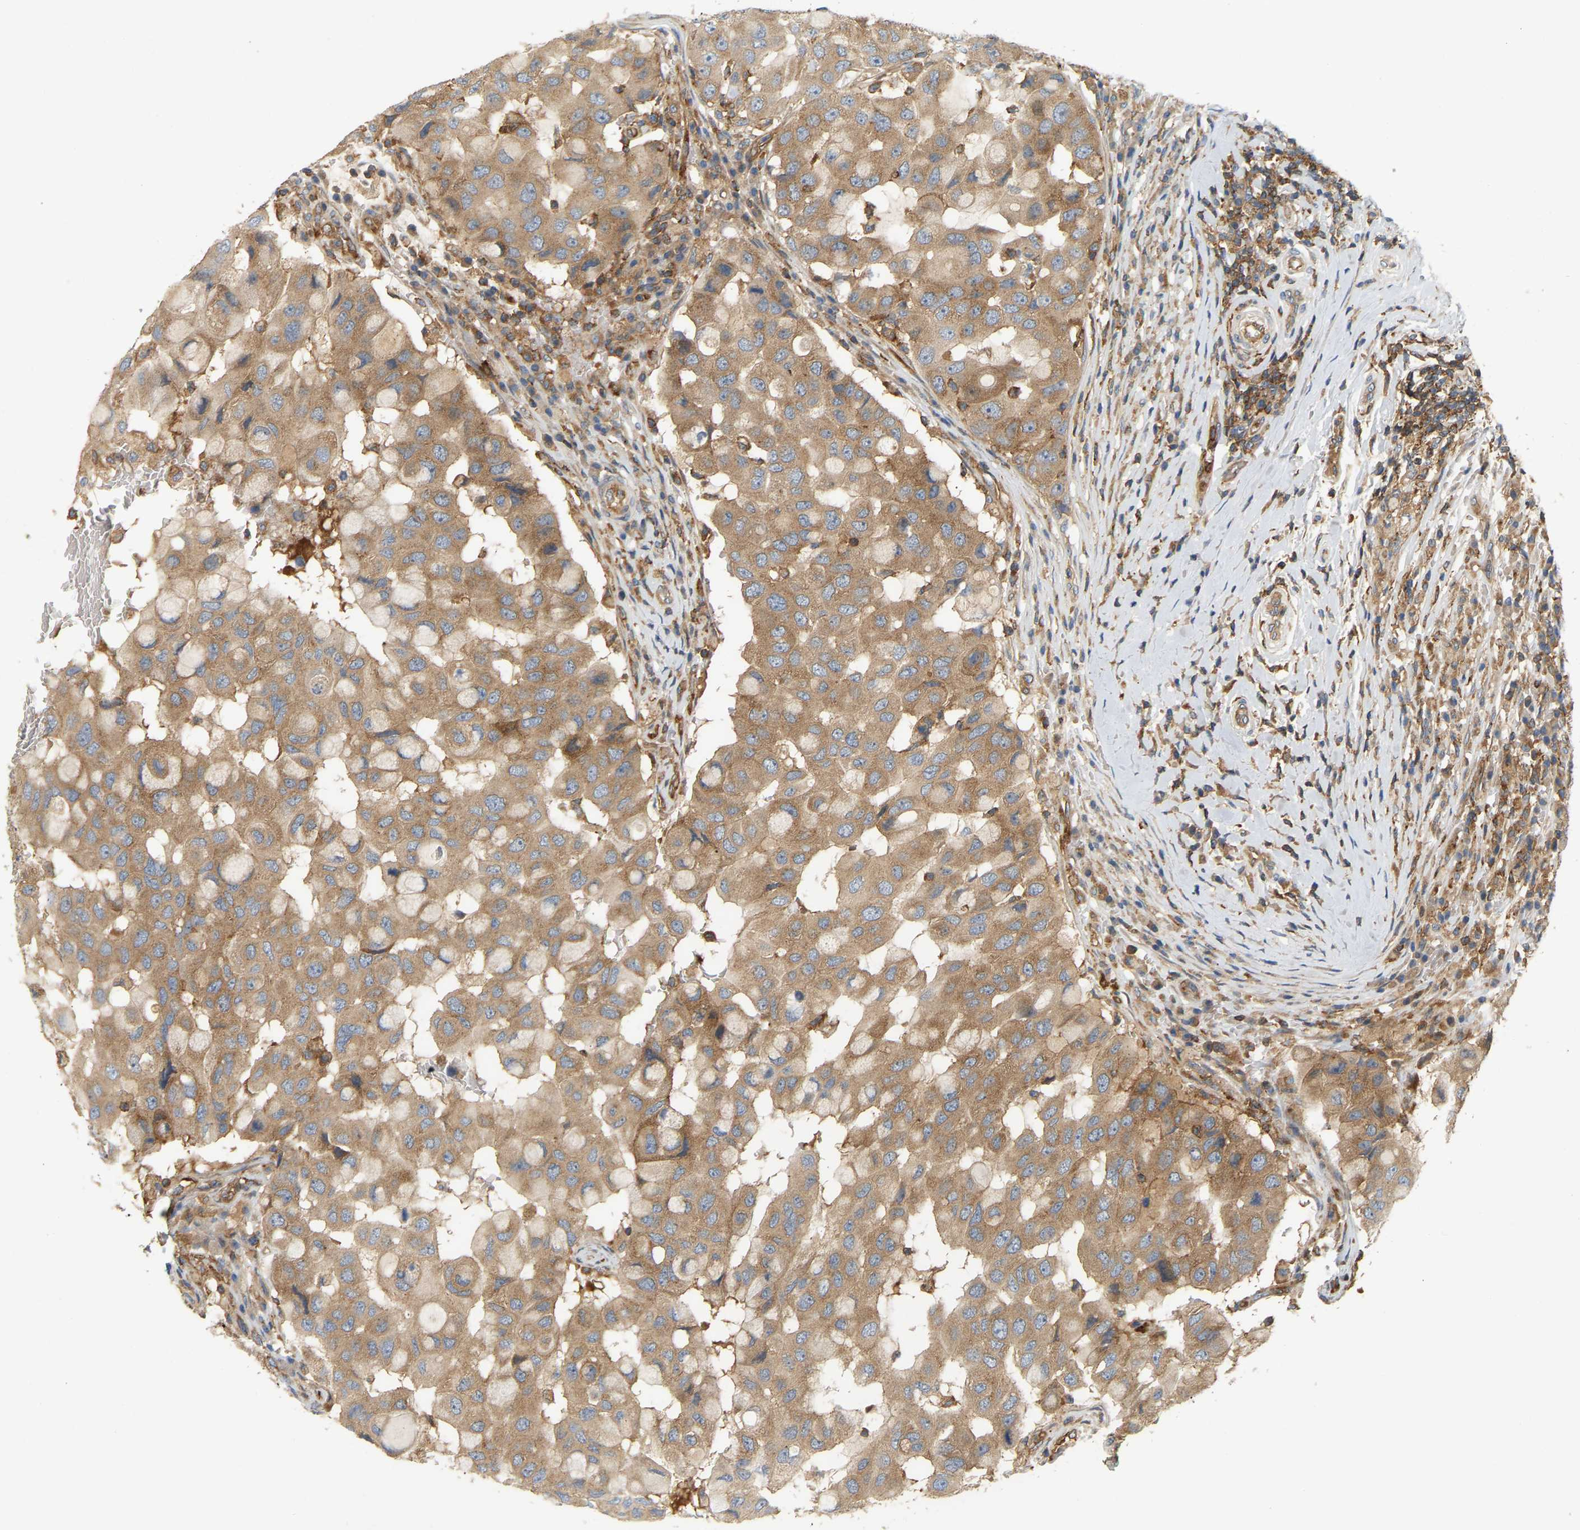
{"staining": {"intensity": "moderate", "quantity": ">75%", "location": "cytoplasmic/membranous"}, "tissue": "breast cancer", "cell_type": "Tumor cells", "image_type": "cancer", "snomed": [{"axis": "morphology", "description": "Duct carcinoma"}, {"axis": "topography", "description": "Breast"}], "caption": "Breast intraductal carcinoma stained for a protein (brown) exhibits moderate cytoplasmic/membranous positive staining in about >75% of tumor cells.", "gene": "AKAP13", "patient": {"sex": "female", "age": 27}}